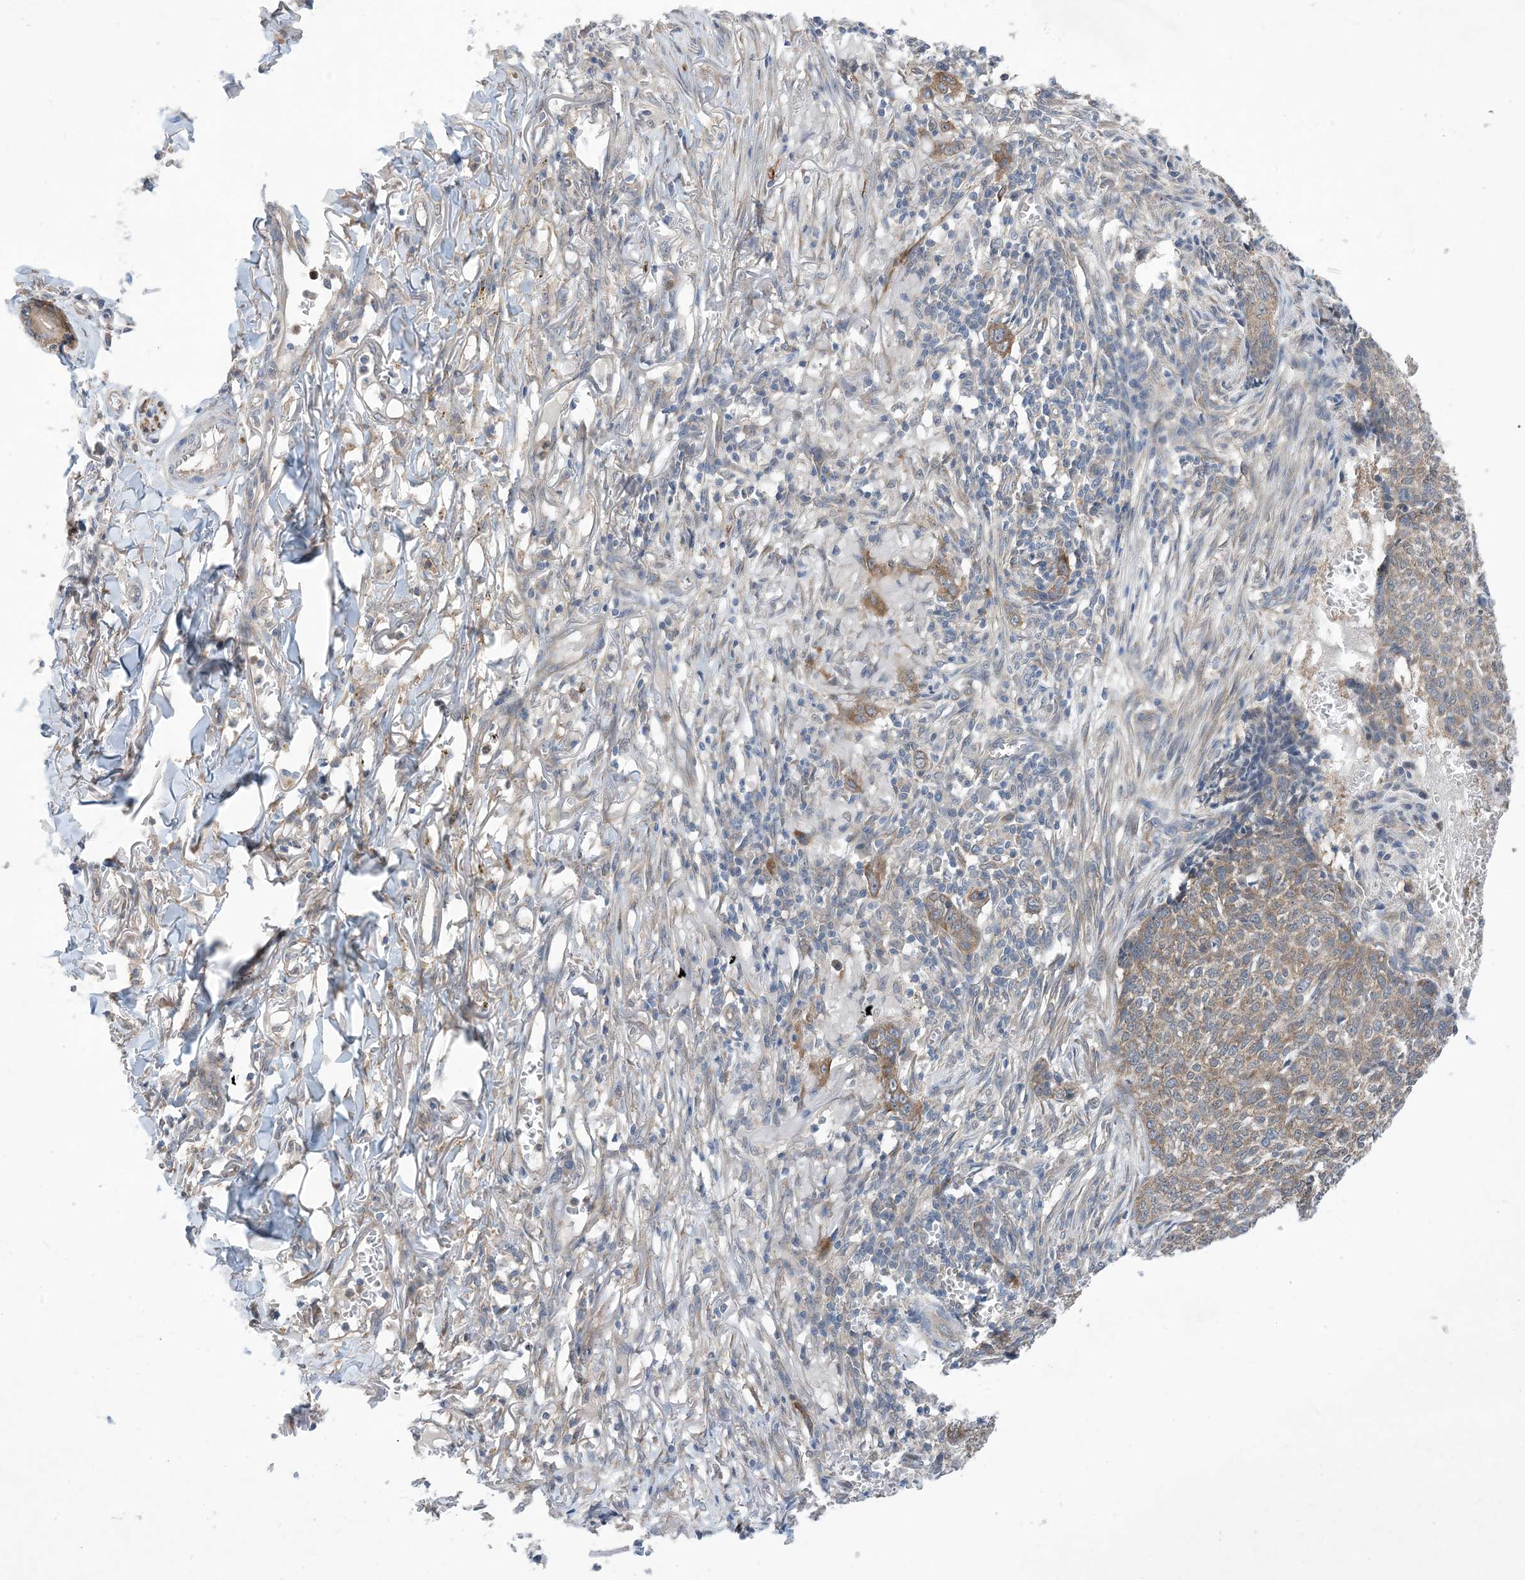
{"staining": {"intensity": "weak", "quantity": ">75%", "location": "cytoplasmic/membranous"}, "tissue": "skin cancer", "cell_type": "Tumor cells", "image_type": "cancer", "snomed": [{"axis": "morphology", "description": "Basal cell carcinoma"}, {"axis": "topography", "description": "Skin"}], "caption": "Immunohistochemical staining of basal cell carcinoma (skin) displays low levels of weak cytoplasmic/membranous protein expression in about >75% of tumor cells.", "gene": "EHBP1", "patient": {"sex": "male", "age": 85}}